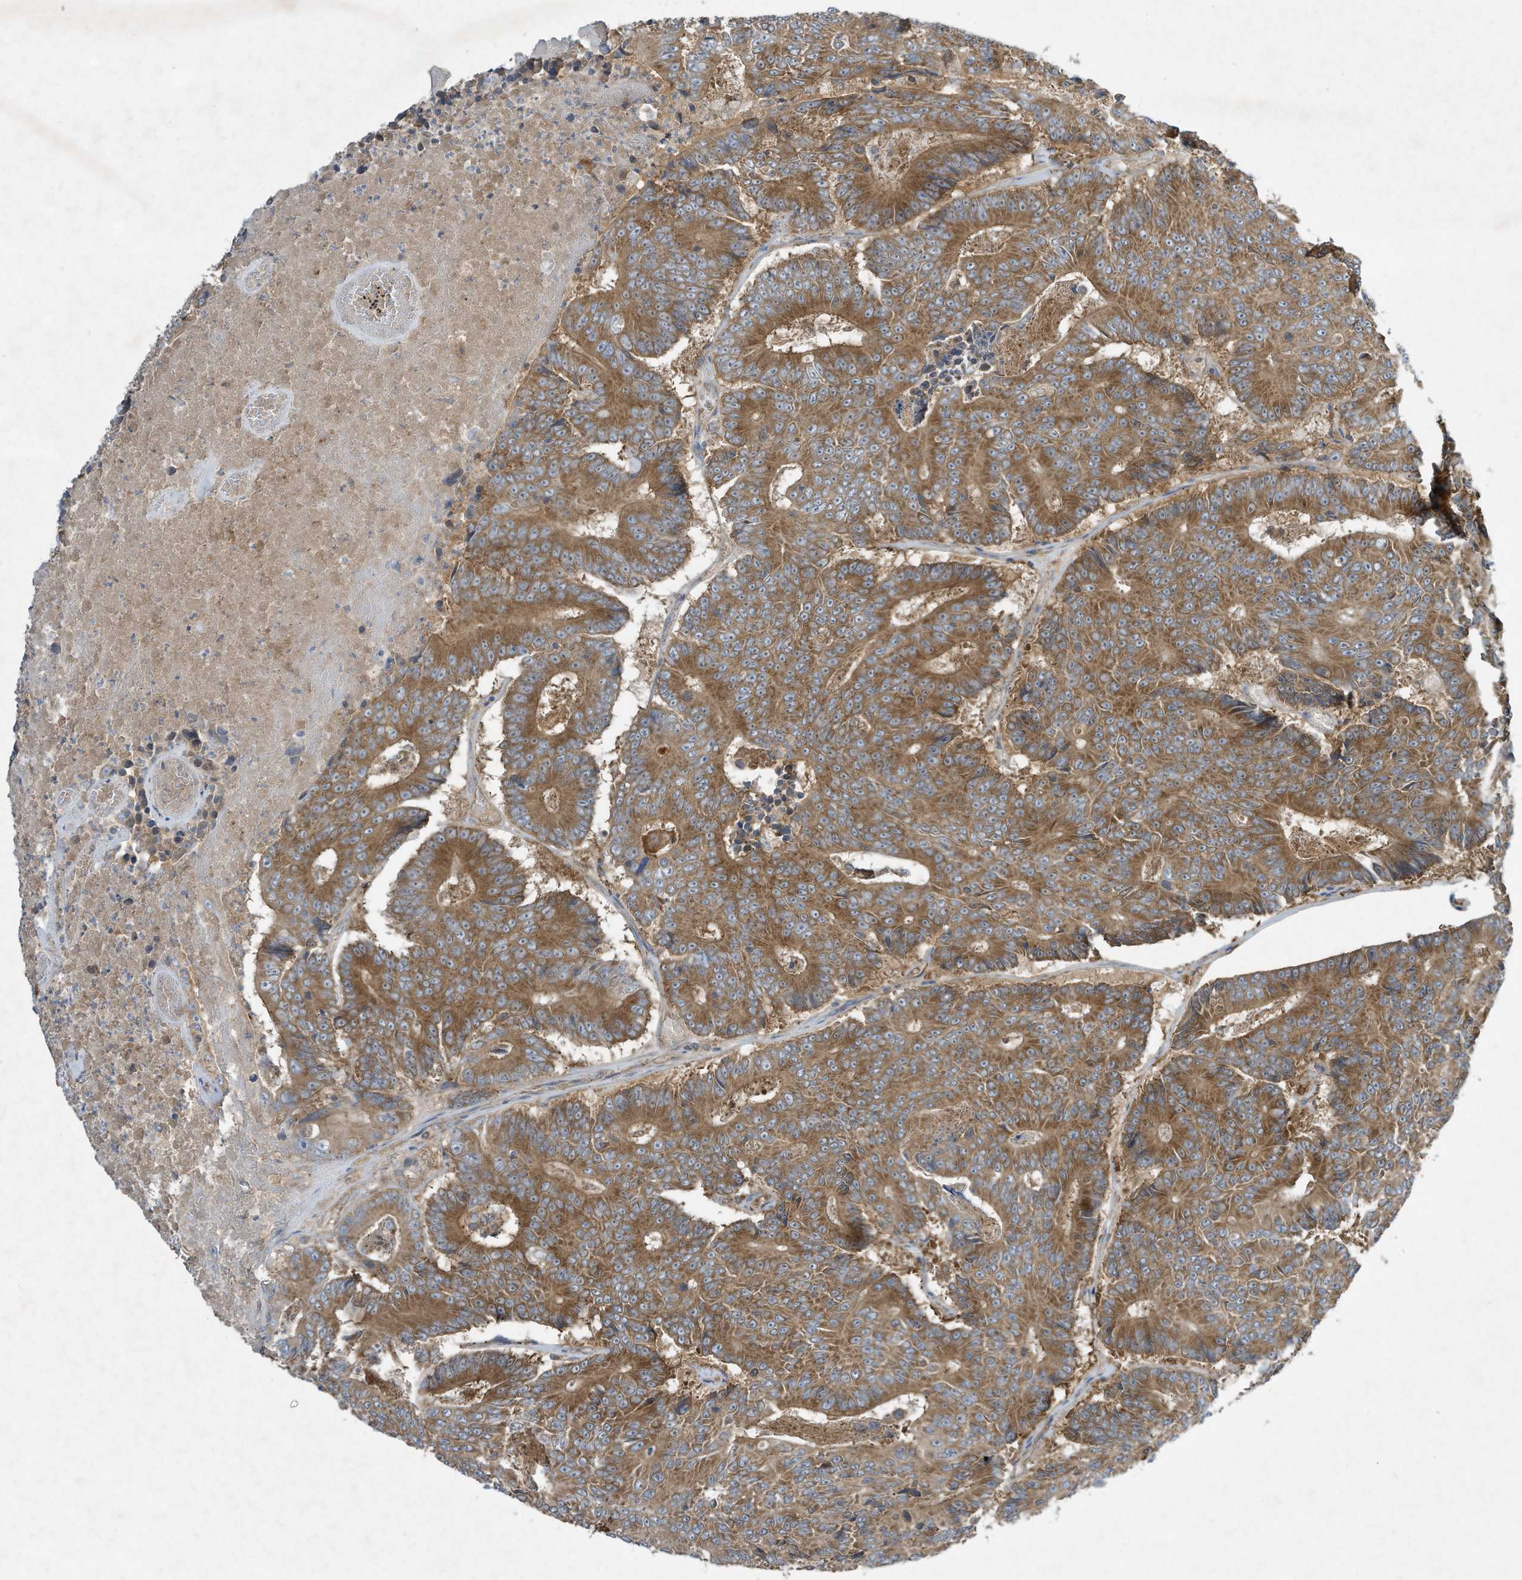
{"staining": {"intensity": "moderate", "quantity": ">75%", "location": "cytoplasmic/membranous"}, "tissue": "colorectal cancer", "cell_type": "Tumor cells", "image_type": "cancer", "snomed": [{"axis": "morphology", "description": "Adenocarcinoma, NOS"}, {"axis": "topography", "description": "Colon"}], "caption": "Immunohistochemistry (IHC) staining of colorectal cancer, which displays medium levels of moderate cytoplasmic/membranous staining in approximately >75% of tumor cells indicating moderate cytoplasmic/membranous protein expression. The staining was performed using DAB (3,3'-diaminobenzidine) (brown) for protein detection and nuclei were counterstained in hematoxylin (blue).", "gene": "SYNJ2", "patient": {"sex": "male", "age": 83}}